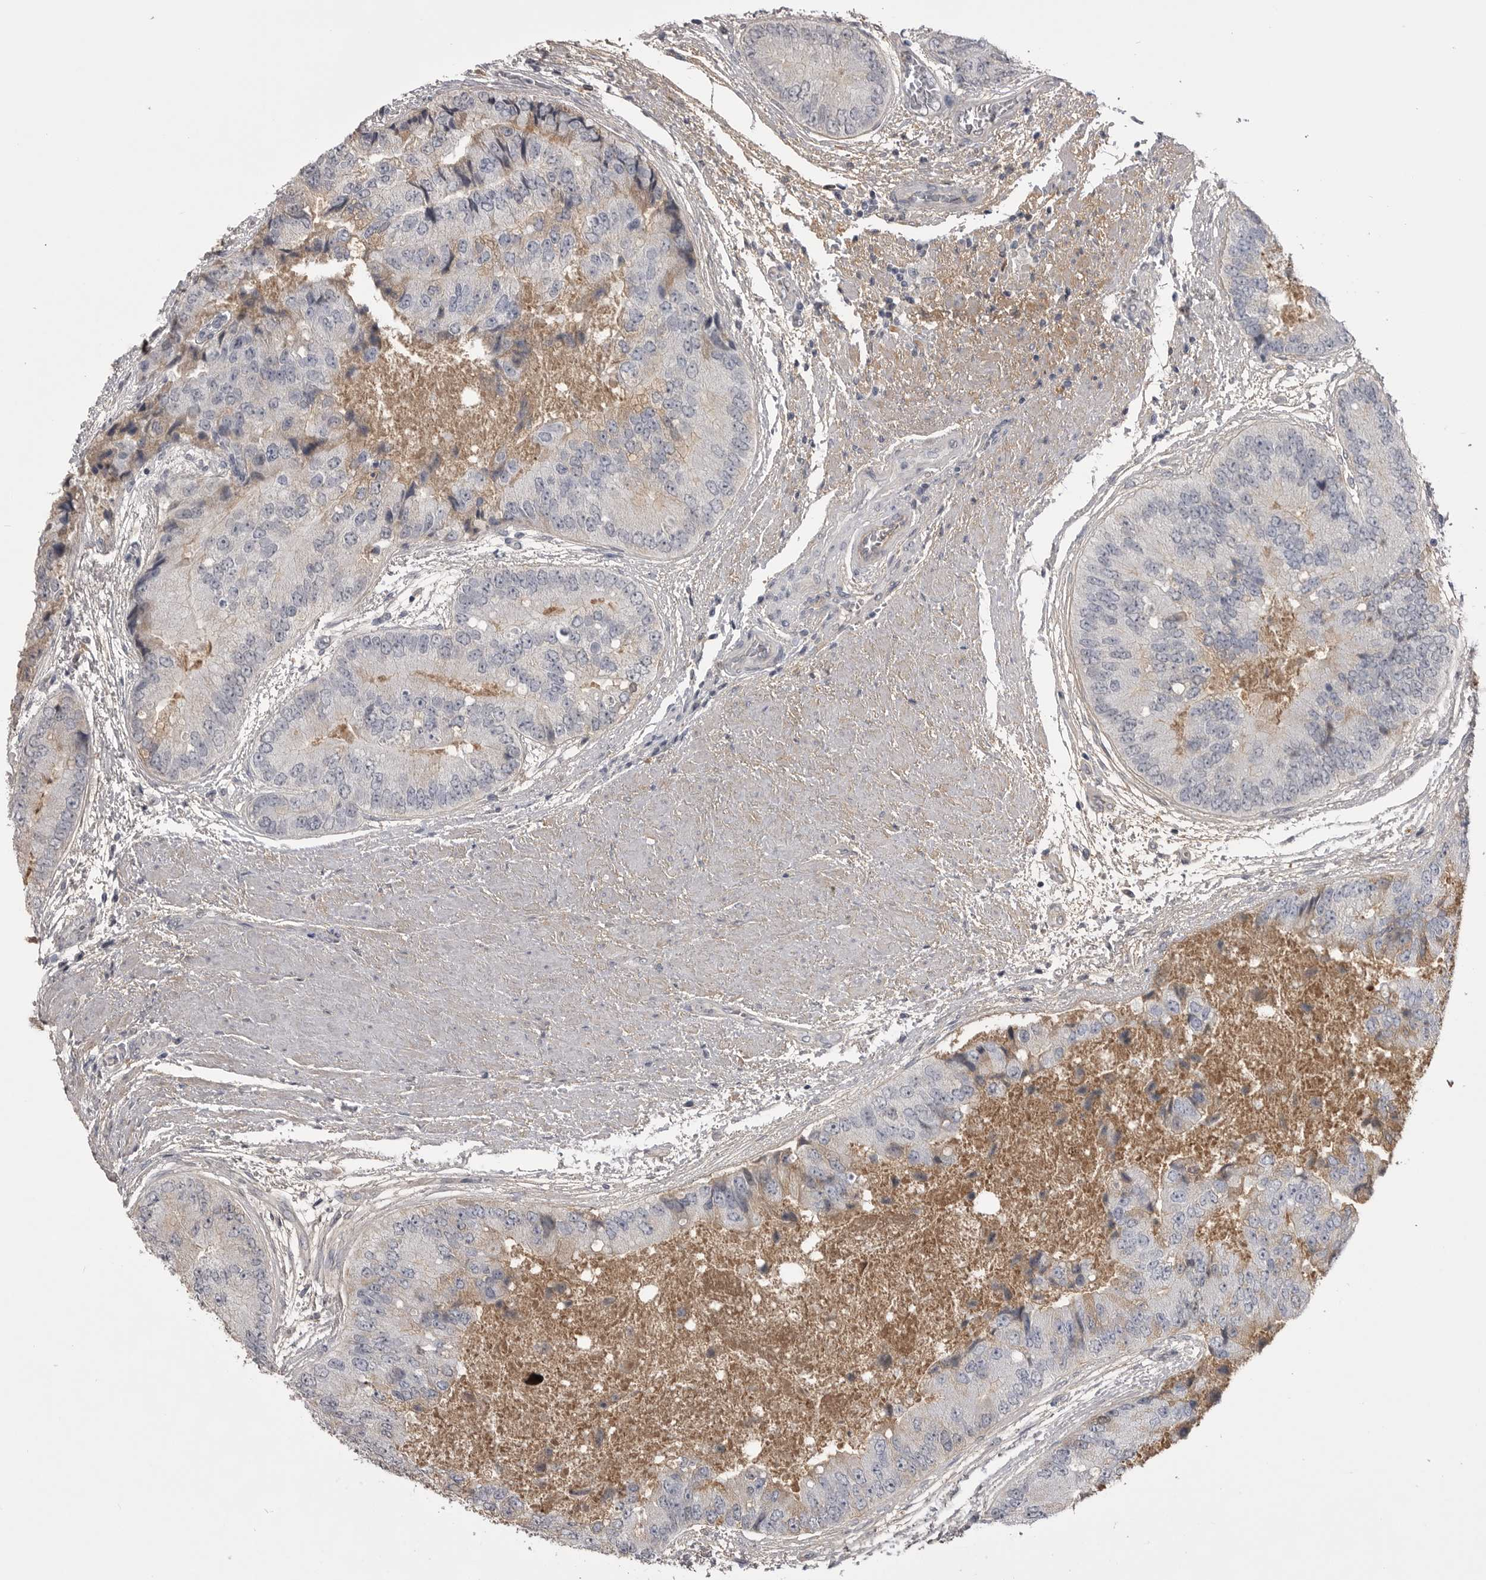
{"staining": {"intensity": "negative", "quantity": "none", "location": "none"}, "tissue": "prostate cancer", "cell_type": "Tumor cells", "image_type": "cancer", "snomed": [{"axis": "morphology", "description": "Adenocarcinoma, High grade"}, {"axis": "topography", "description": "Prostate"}], "caption": "There is no significant expression in tumor cells of high-grade adenocarcinoma (prostate).", "gene": "AHSG", "patient": {"sex": "male", "age": 70}}